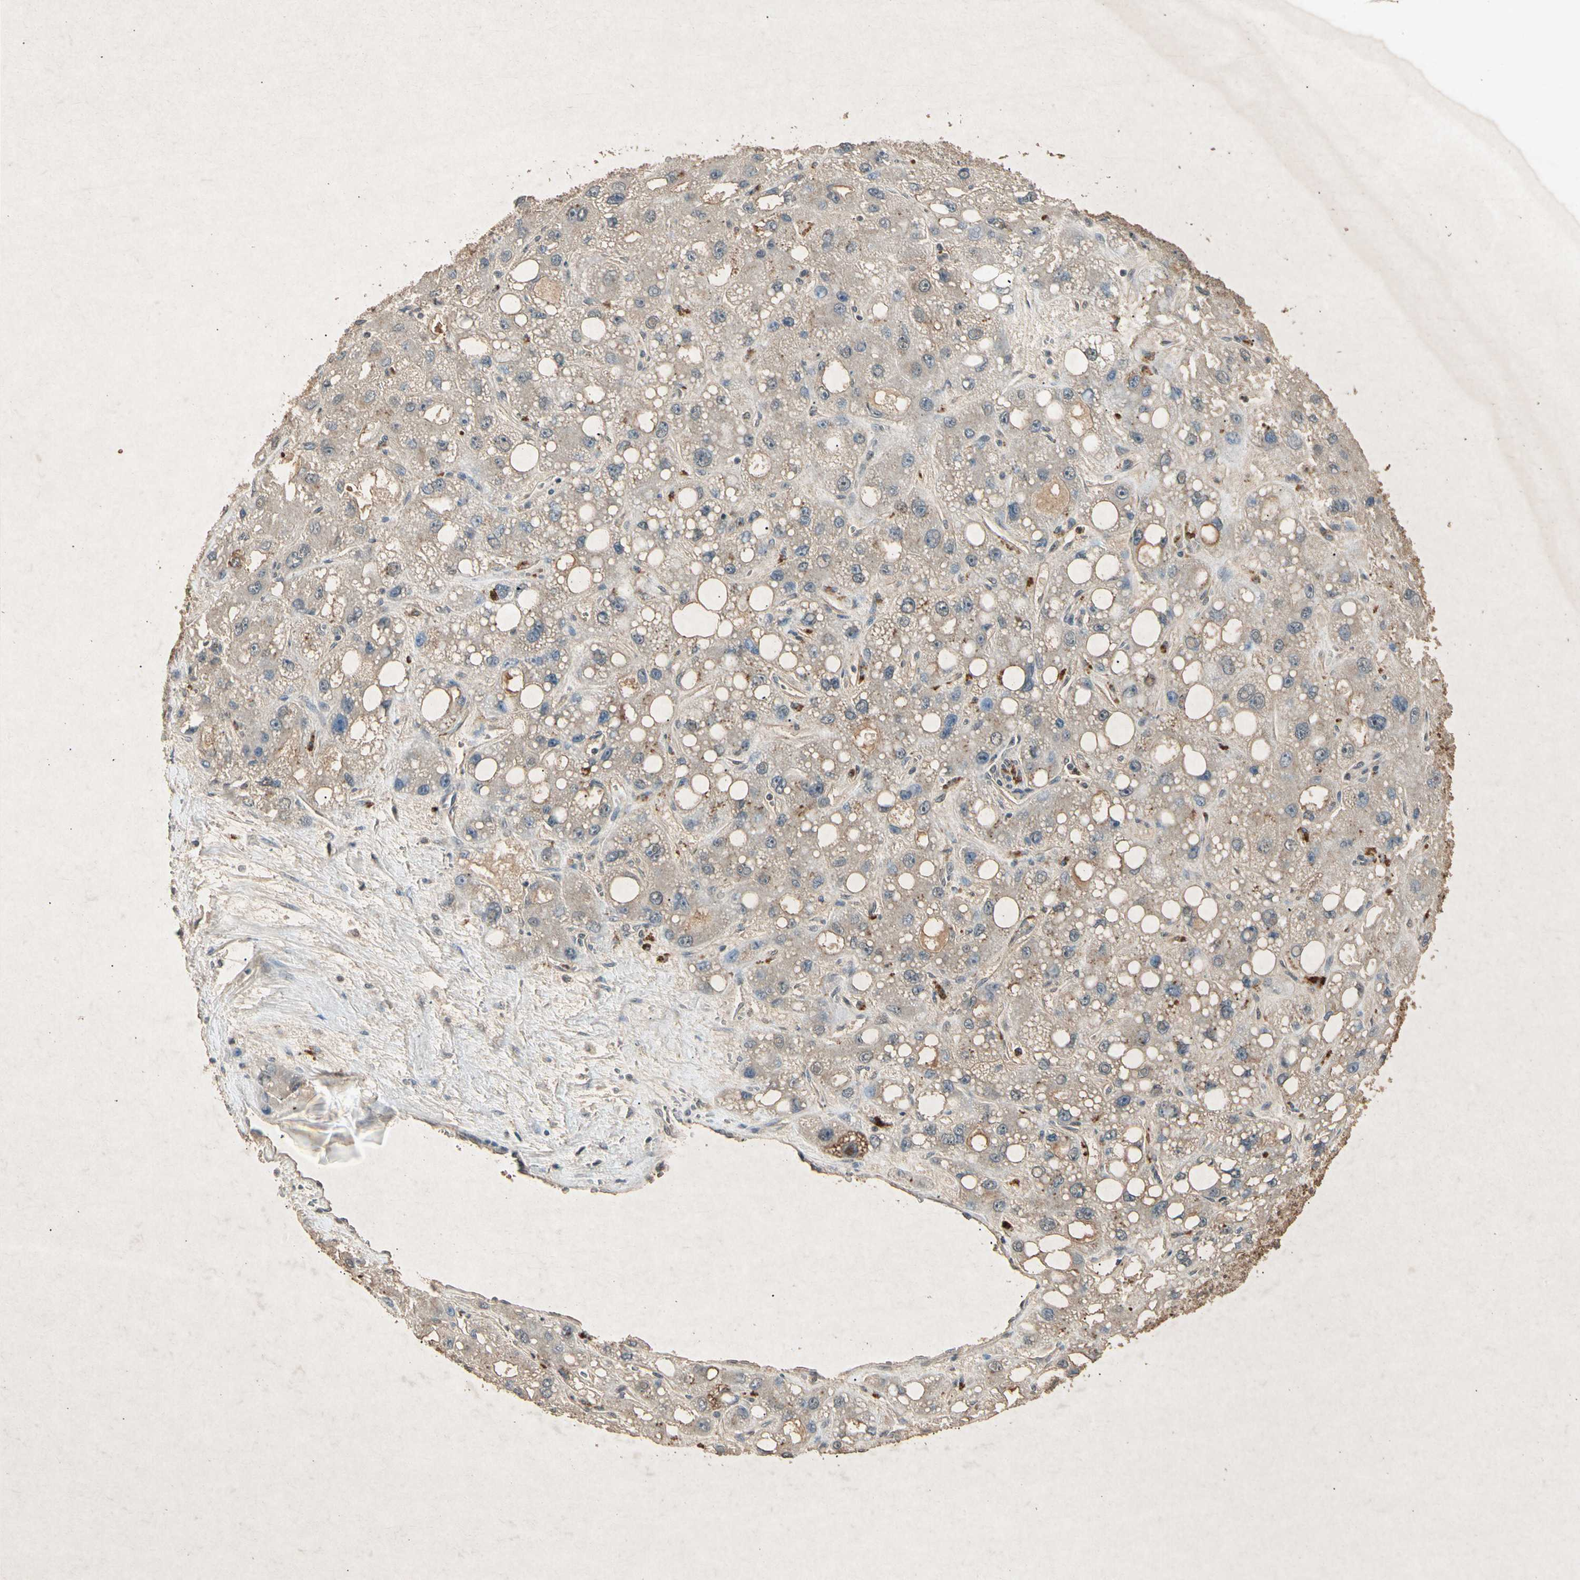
{"staining": {"intensity": "weak", "quantity": "25%-75%", "location": "cytoplasmic/membranous"}, "tissue": "liver cancer", "cell_type": "Tumor cells", "image_type": "cancer", "snomed": [{"axis": "morphology", "description": "Carcinoma, Hepatocellular, NOS"}, {"axis": "topography", "description": "Liver"}], "caption": "IHC micrograph of human liver cancer stained for a protein (brown), which reveals low levels of weak cytoplasmic/membranous expression in approximately 25%-75% of tumor cells.", "gene": "CP", "patient": {"sex": "male", "age": 55}}